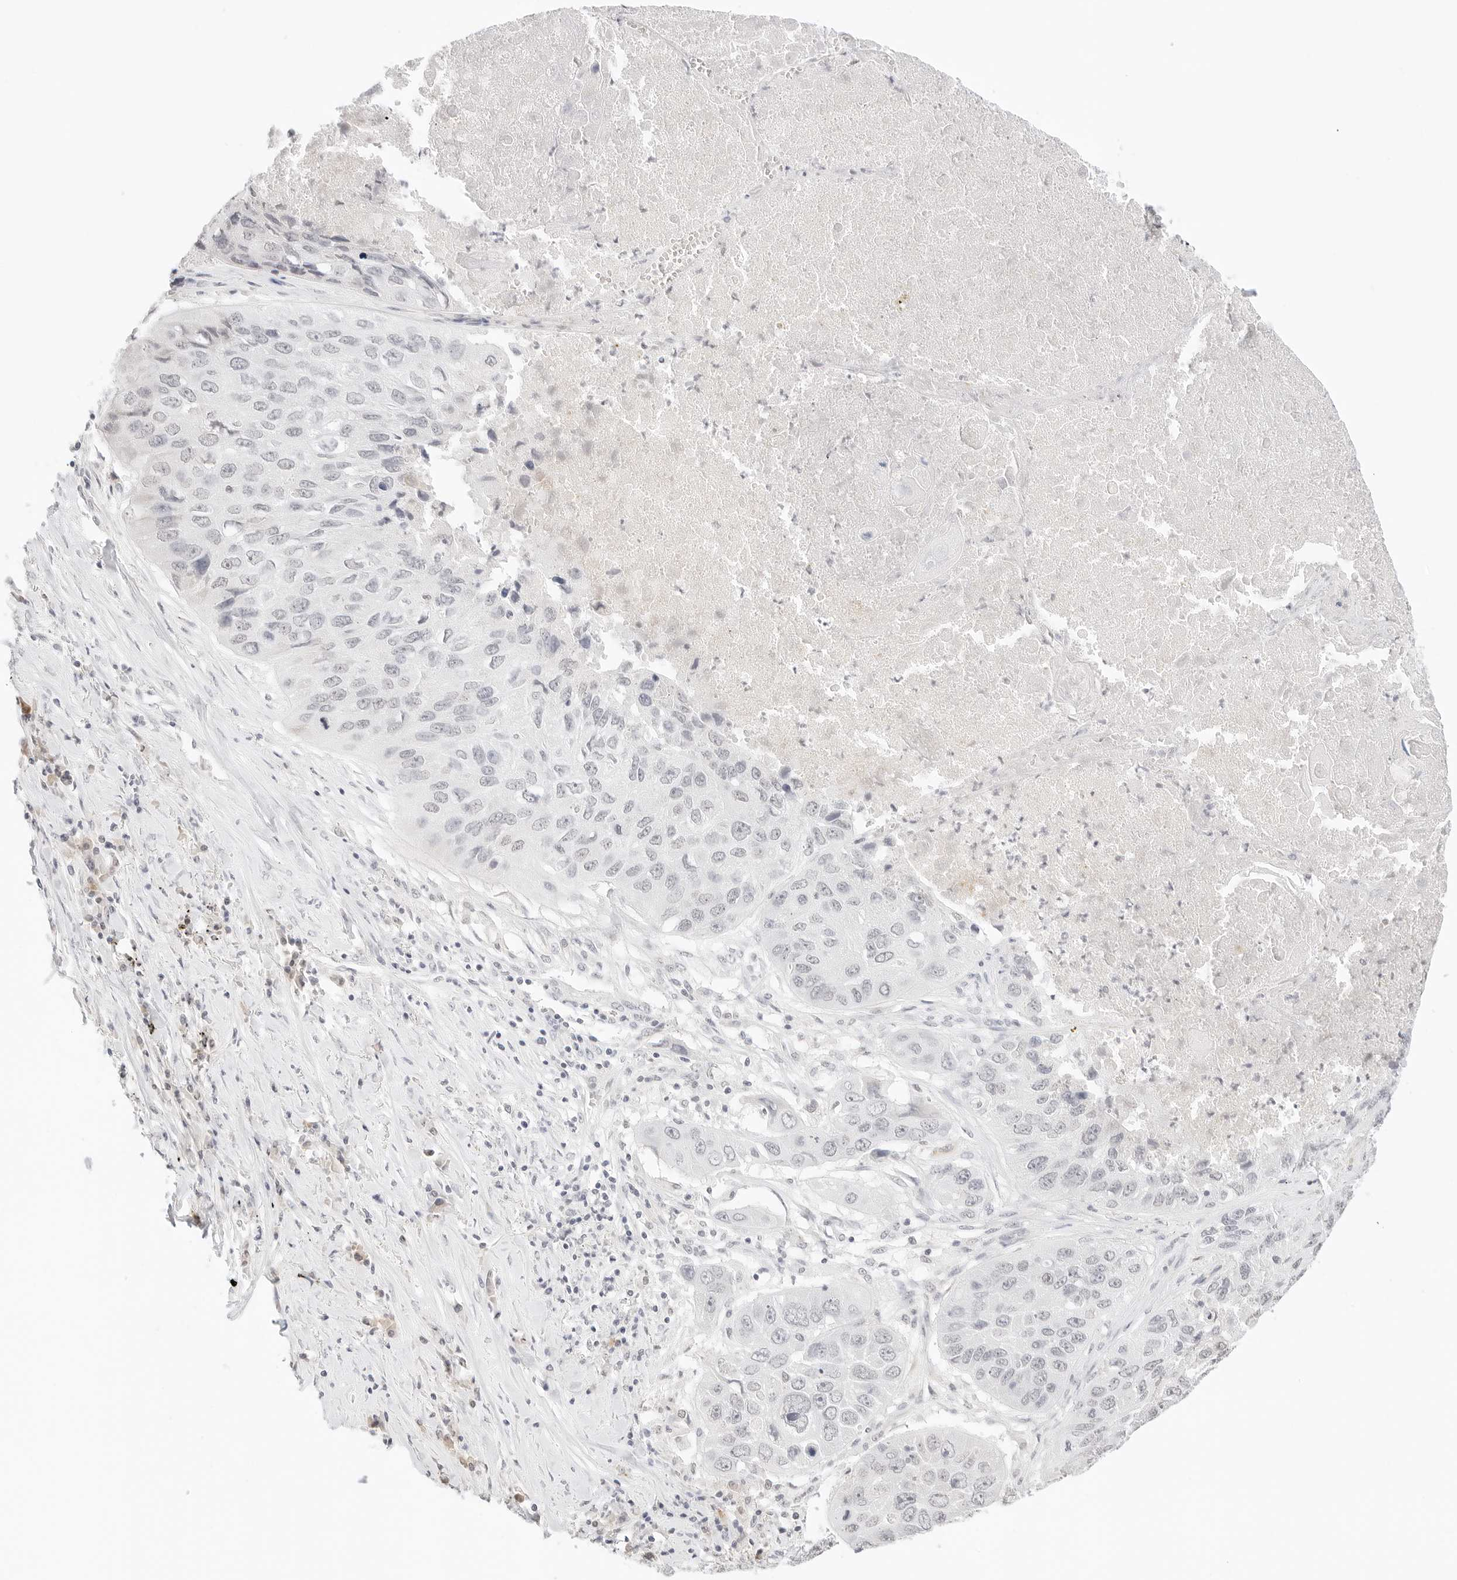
{"staining": {"intensity": "negative", "quantity": "none", "location": "none"}, "tissue": "lung cancer", "cell_type": "Tumor cells", "image_type": "cancer", "snomed": [{"axis": "morphology", "description": "Squamous cell carcinoma, NOS"}, {"axis": "topography", "description": "Lung"}], "caption": "High magnification brightfield microscopy of lung squamous cell carcinoma stained with DAB (brown) and counterstained with hematoxylin (blue): tumor cells show no significant positivity. (Stains: DAB (3,3'-diaminobenzidine) immunohistochemistry (IHC) with hematoxylin counter stain, Microscopy: brightfield microscopy at high magnification).", "gene": "XKR4", "patient": {"sex": "male", "age": 61}}